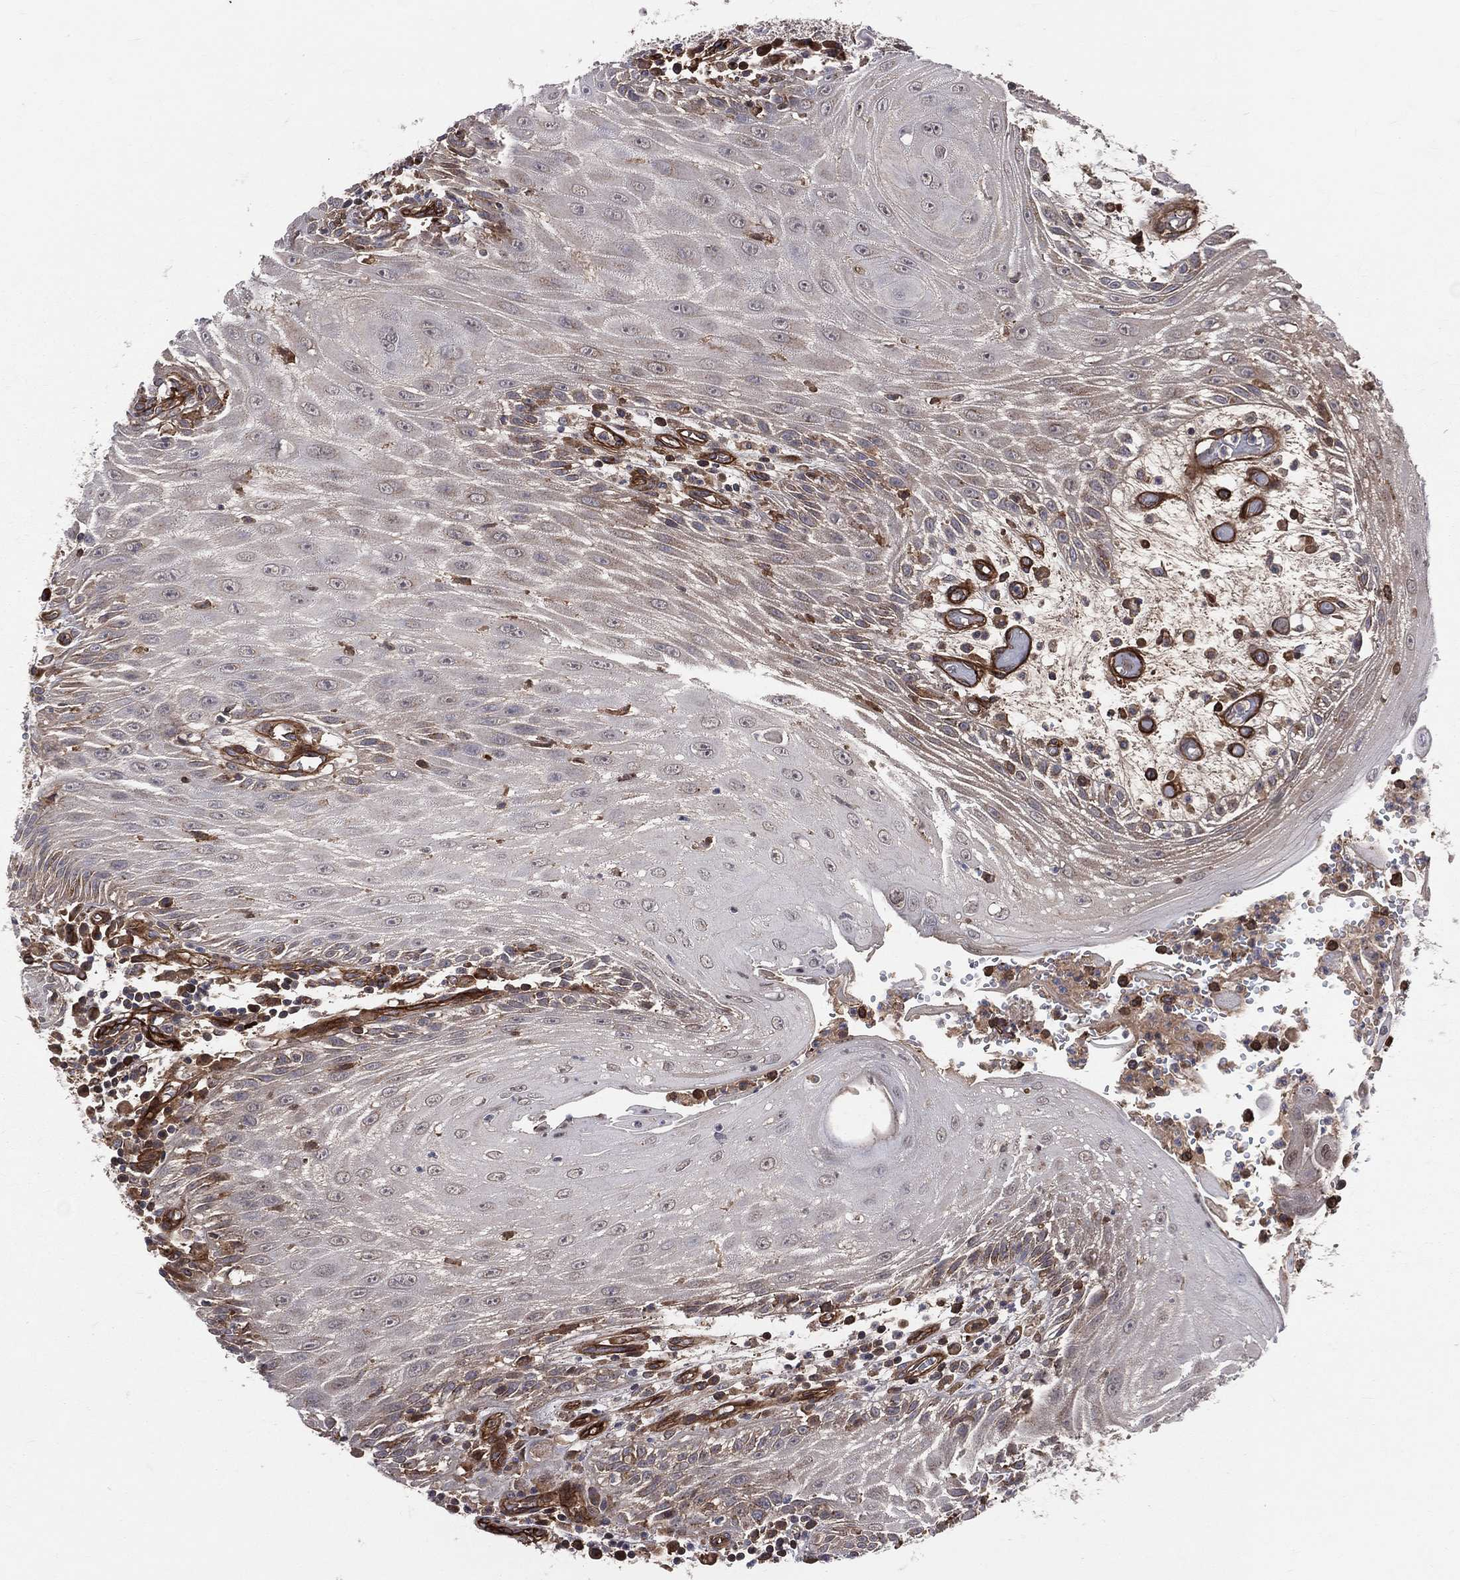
{"staining": {"intensity": "negative", "quantity": "none", "location": "none"}, "tissue": "head and neck cancer", "cell_type": "Tumor cells", "image_type": "cancer", "snomed": [{"axis": "morphology", "description": "Squamous cell carcinoma, NOS"}, {"axis": "topography", "description": "Oral tissue"}, {"axis": "topography", "description": "Head-Neck"}], "caption": "Head and neck squamous cell carcinoma was stained to show a protein in brown. There is no significant positivity in tumor cells. The staining is performed using DAB (3,3'-diaminobenzidine) brown chromogen with nuclei counter-stained in using hematoxylin.", "gene": "ENTPD1", "patient": {"sex": "male", "age": 58}}